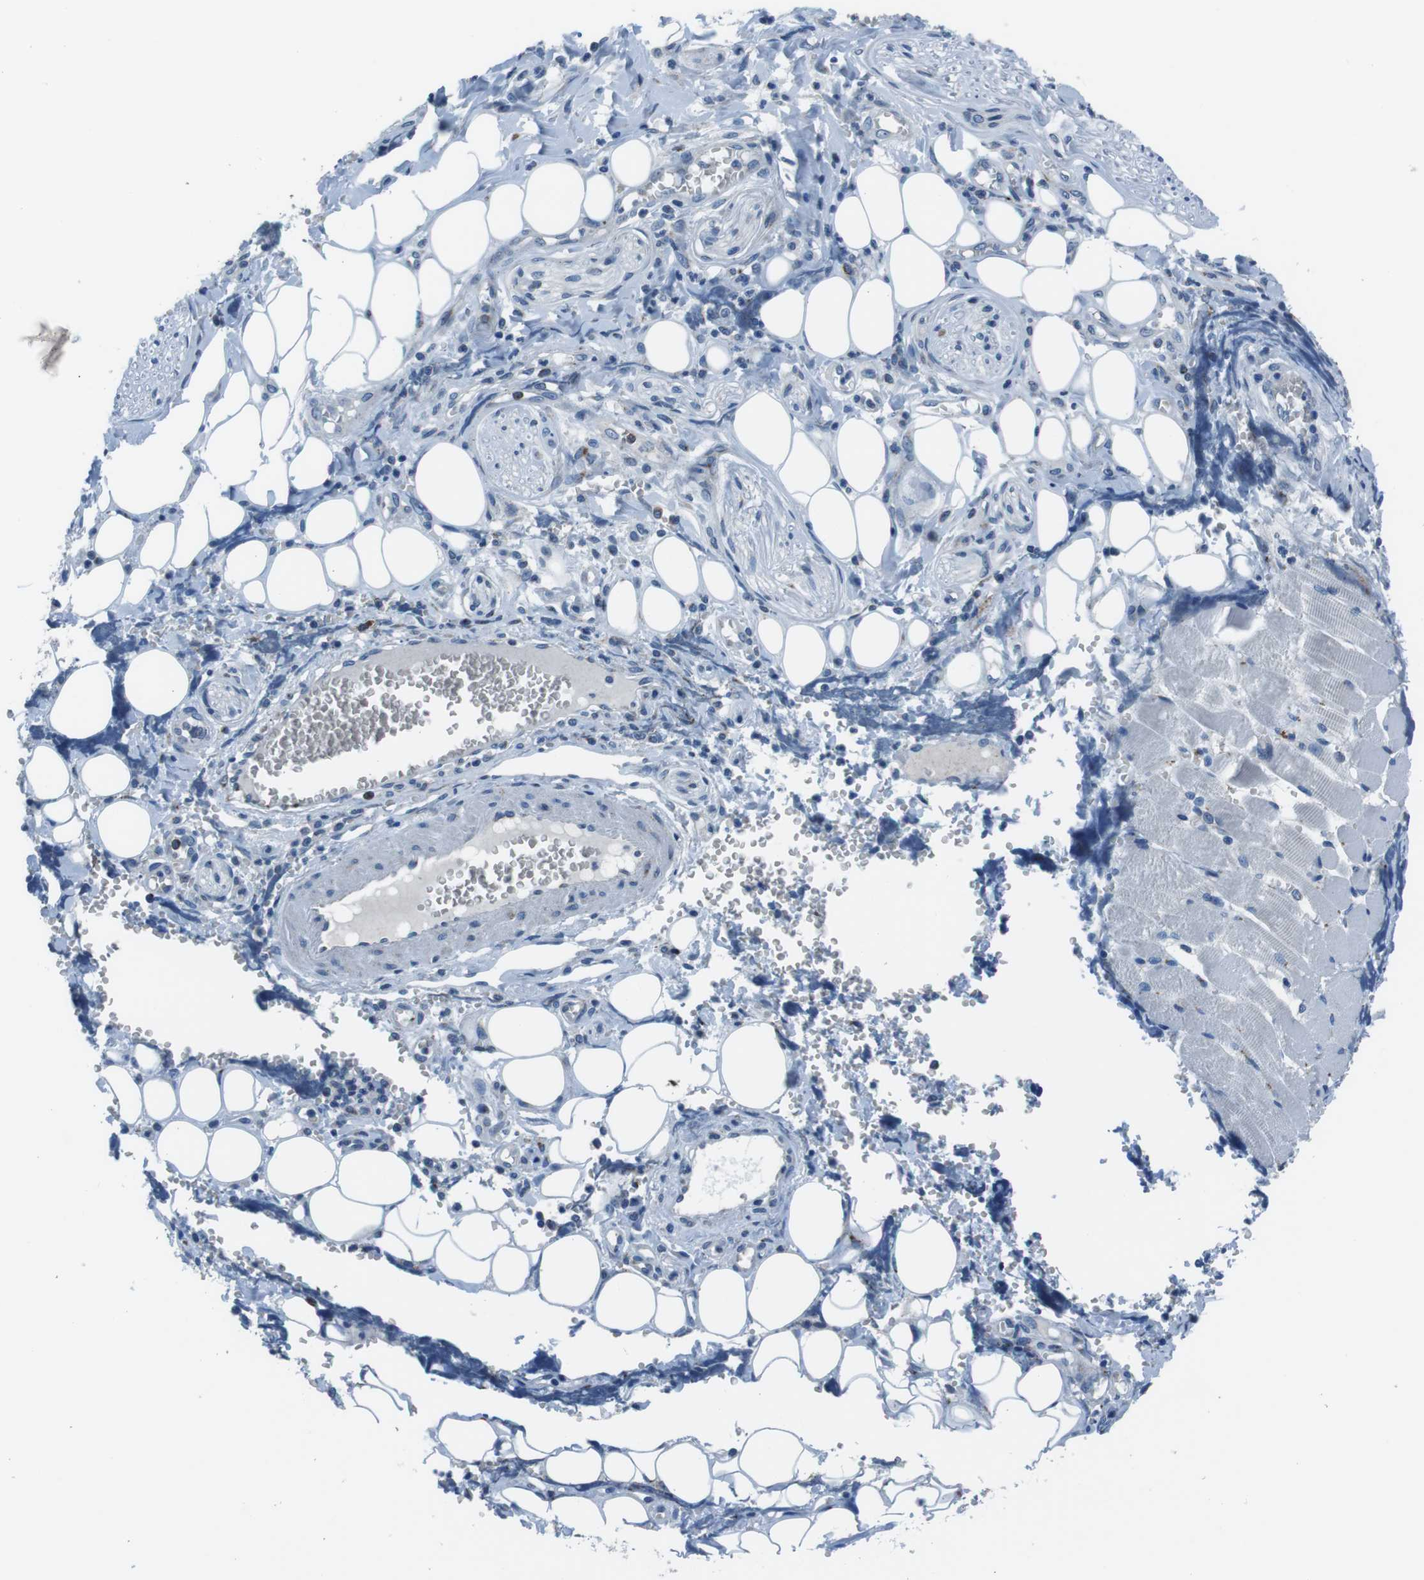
{"staining": {"intensity": "weak", "quantity": "25%-75%", "location": "cytoplasmic/membranous"}, "tissue": "adipose tissue", "cell_type": "Adipocytes", "image_type": "normal", "snomed": [{"axis": "morphology", "description": "Squamous cell carcinoma, NOS"}, {"axis": "topography", "description": "Oral tissue"}, {"axis": "topography", "description": "Head-Neck"}], "caption": "Immunohistochemical staining of normal human adipose tissue shows low levels of weak cytoplasmic/membranous positivity in approximately 25%-75% of adipocytes.", "gene": "NUCB2", "patient": {"sex": "female", "age": 50}}